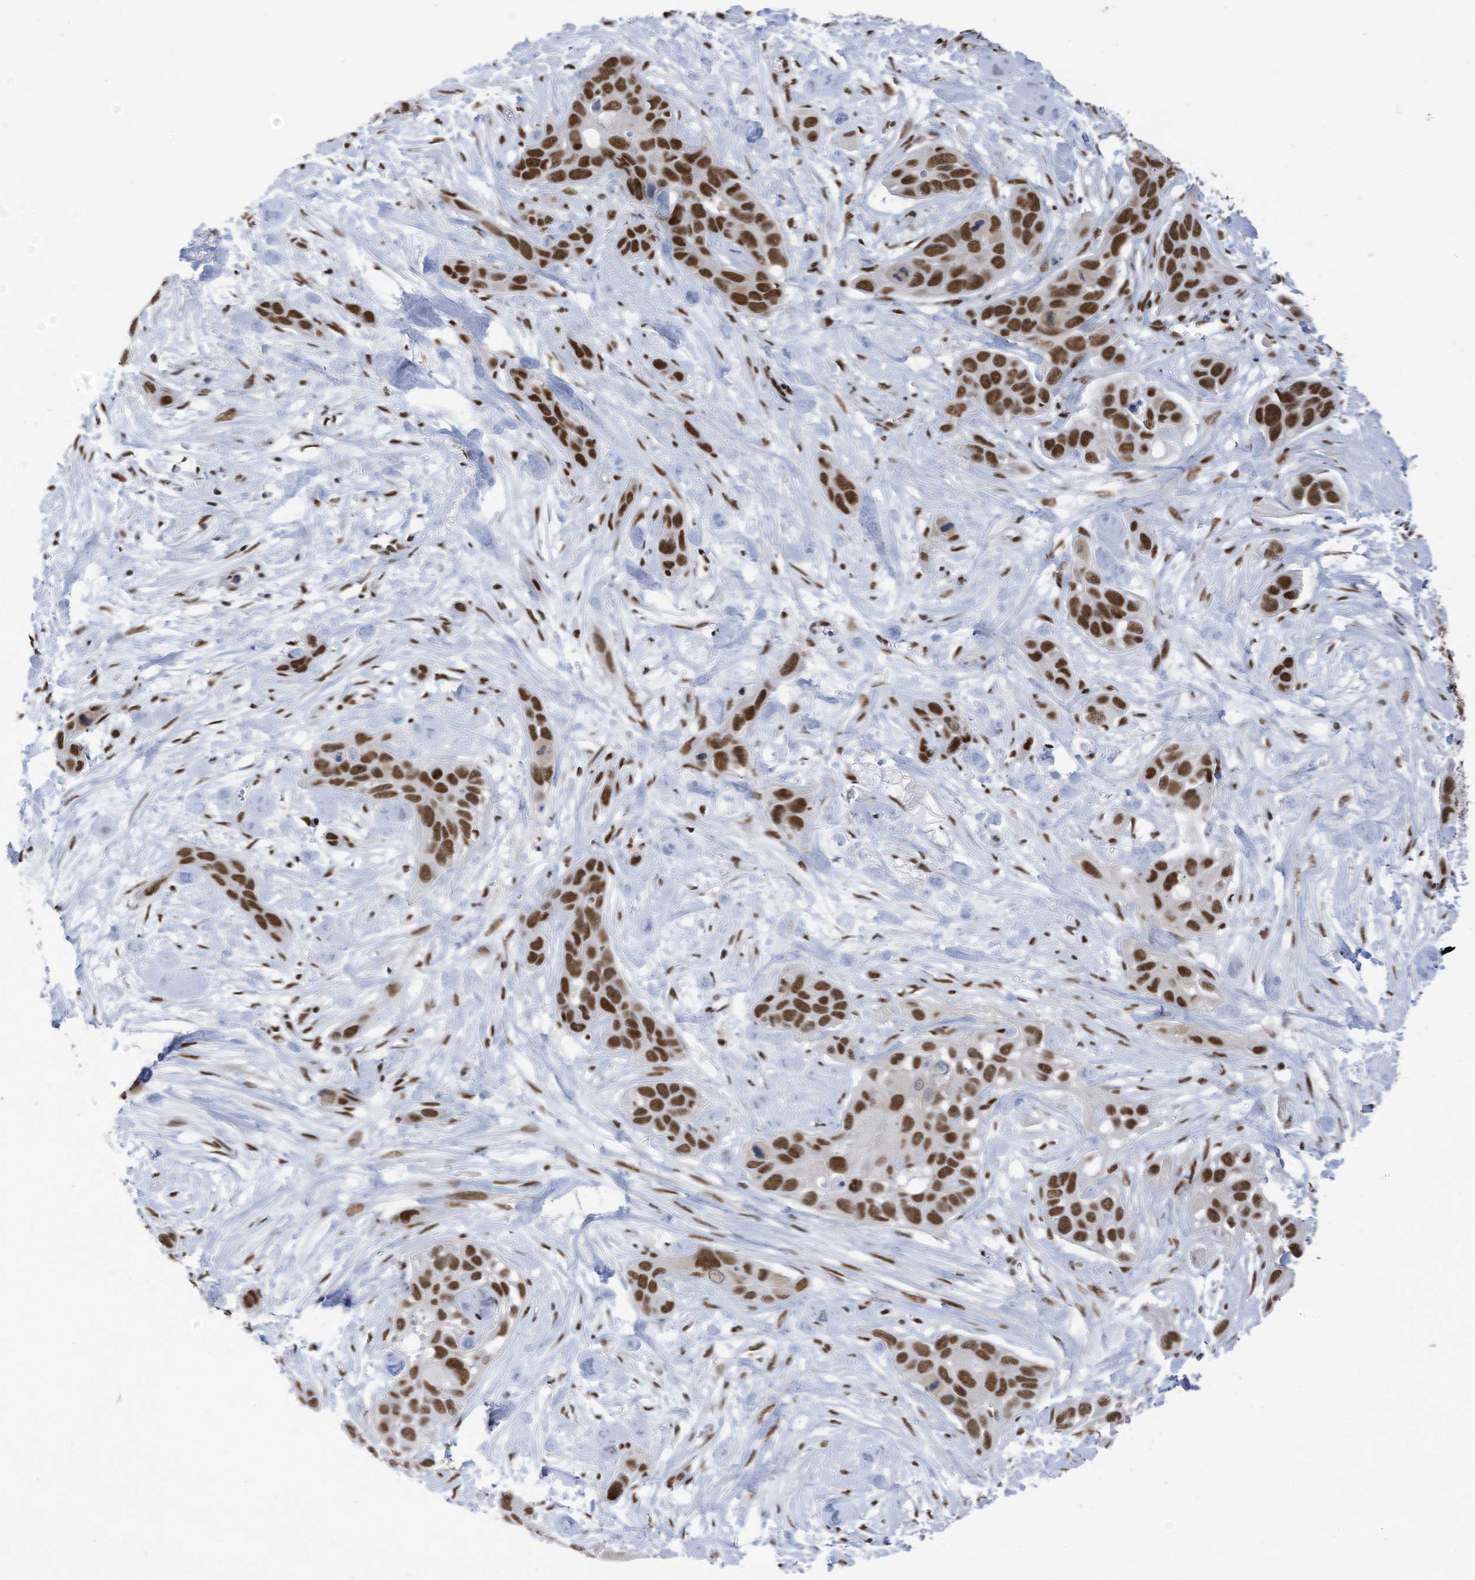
{"staining": {"intensity": "strong", "quantity": ">75%", "location": "nuclear"}, "tissue": "pancreatic cancer", "cell_type": "Tumor cells", "image_type": "cancer", "snomed": [{"axis": "morphology", "description": "Adenocarcinoma, NOS"}, {"axis": "topography", "description": "Pancreas"}], "caption": "Pancreatic cancer stained for a protein (brown) shows strong nuclear positive positivity in about >75% of tumor cells.", "gene": "KHSRP", "patient": {"sex": "female", "age": 60}}